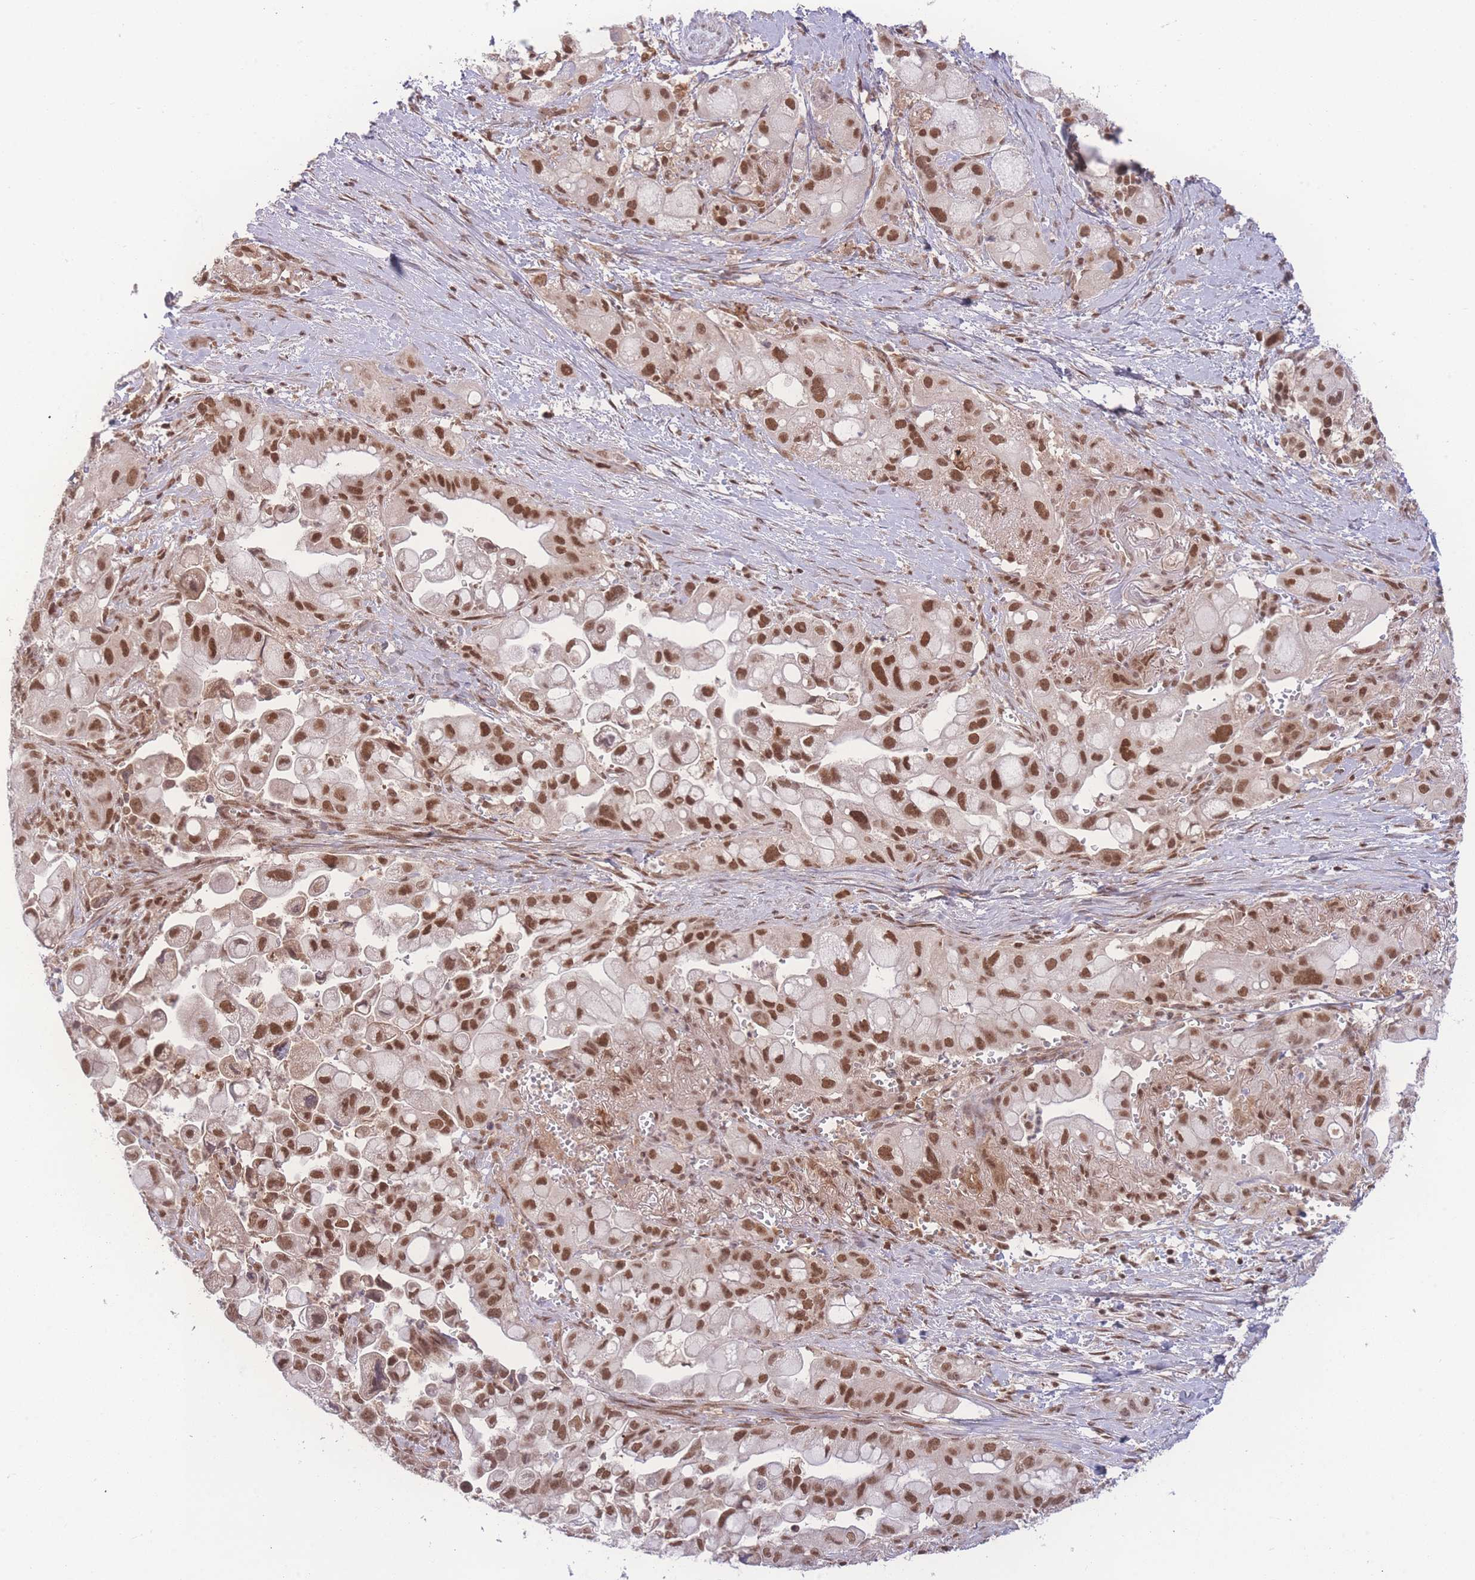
{"staining": {"intensity": "strong", "quantity": ">75%", "location": "nuclear"}, "tissue": "pancreatic cancer", "cell_type": "Tumor cells", "image_type": "cancer", "snomed": [{"axis": "morphology", "description": "Adenocarcinoma, NOS"}, {"axis": "topography", "description": "Pancreas"}], "caption": "DAB (3,3'-diaminobenzidine) immunohistochemical staining of human pancreatic cancer (adenocarcinoma) displays strong nuclear protein expression in approximately >75% of tumor cells. (Brightfield microscopy of DAB IHC at high magnification).", "gene": "RAVER1", "patient": {"sex": "male", "age": 68}}